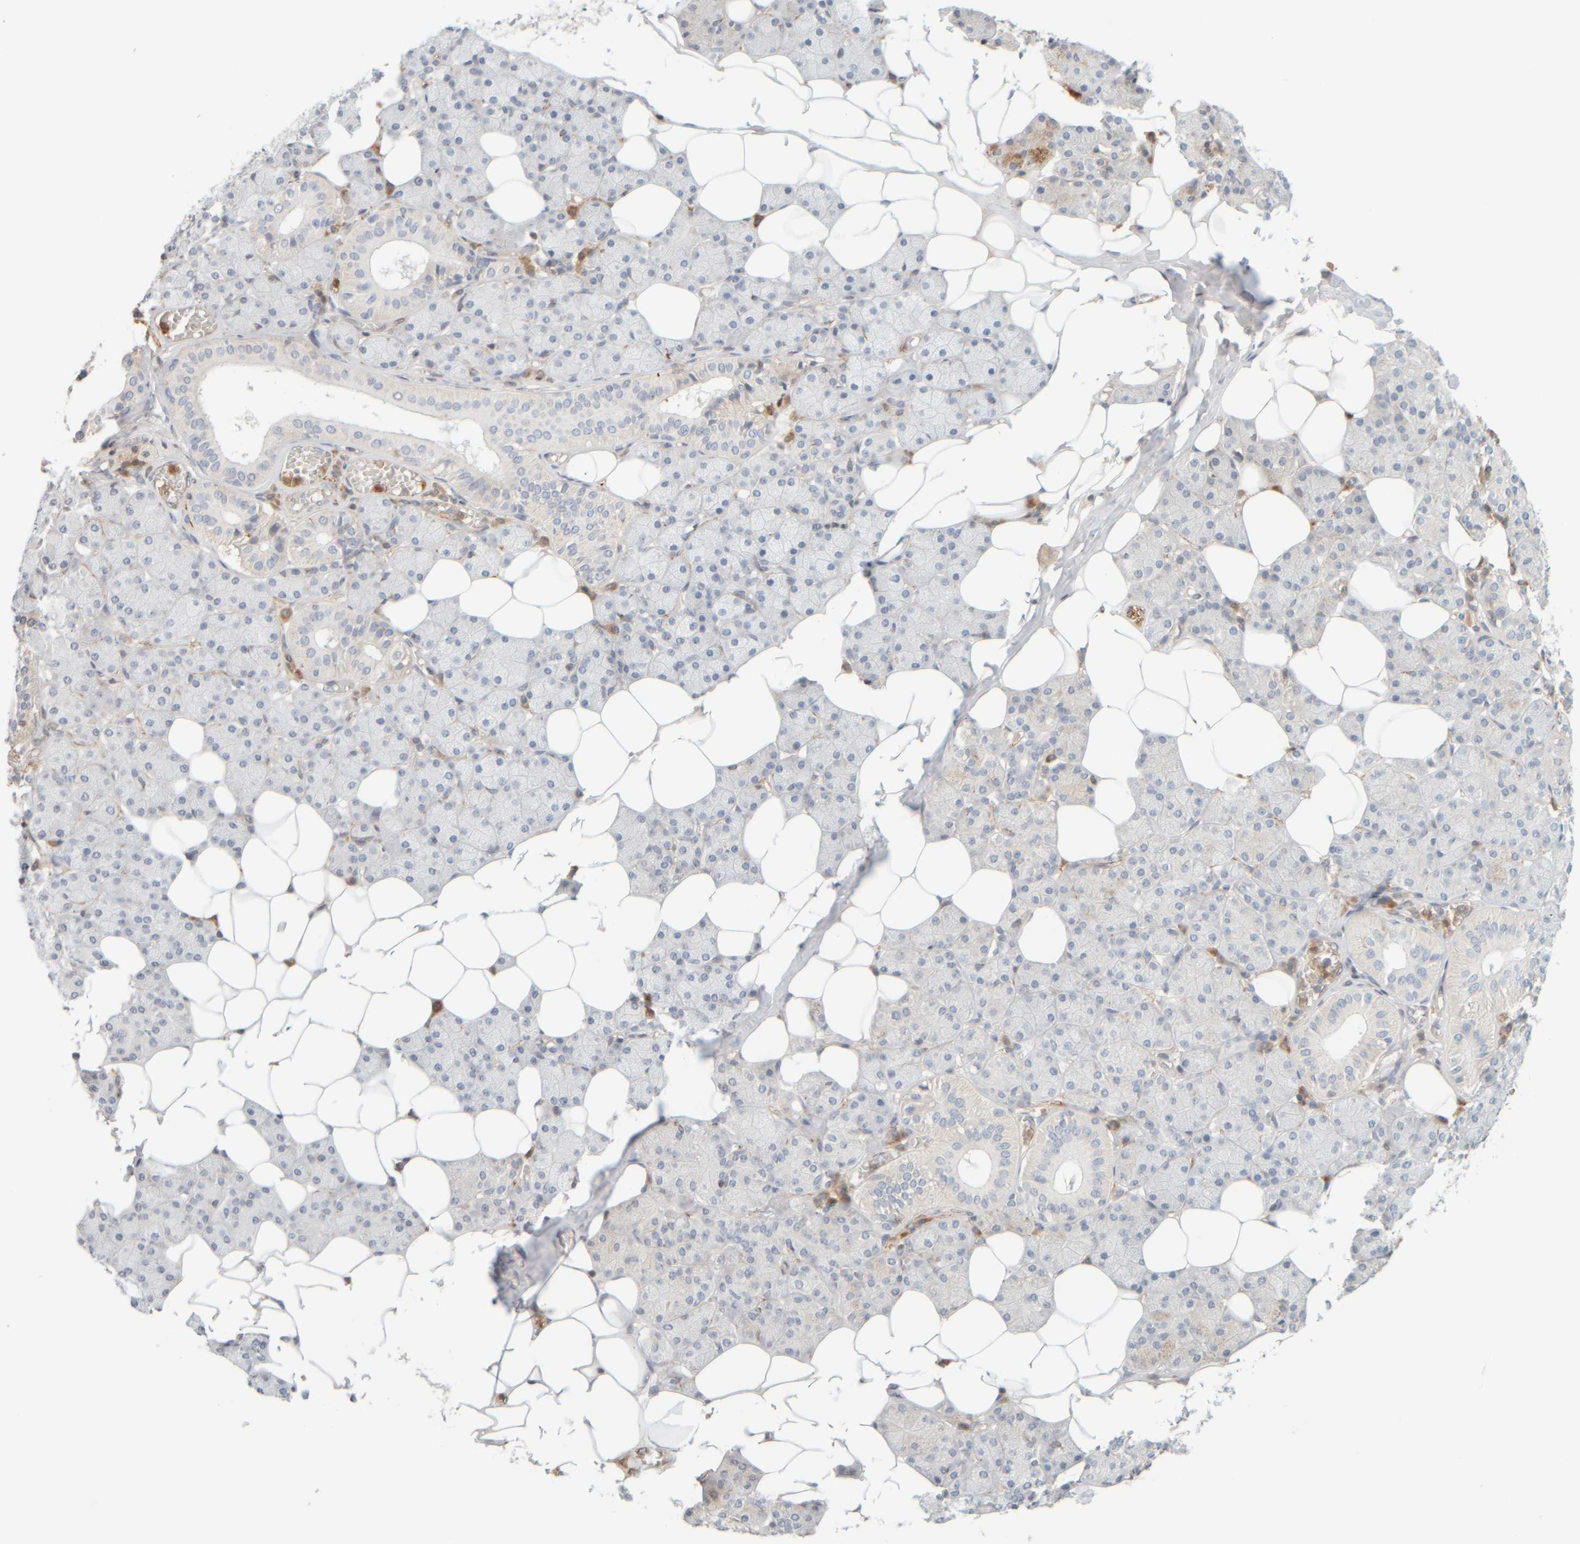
{"staining": {"intensity": "negative", "quantity": "none", "location": "none"}, "tissue": "salivary gland", "cell_type": "Glandular cells", "image_type": "normal", "snomed": [{"axis": "morphology", "description": "Normal tissue, NOS"}, {"axis": "topography", "description": "Salivary gland"}], "caption": "Immunohistochemistry of unremarkable human salivary gland reveals no positivity in glandular cells. (DAB (3,3'-diaminobenzidine) immunohistochemistry visualized using brightfield microscopy, high magnification).", "gene": "AARSD1", "patient": {"sex": "female", "age": 33}}